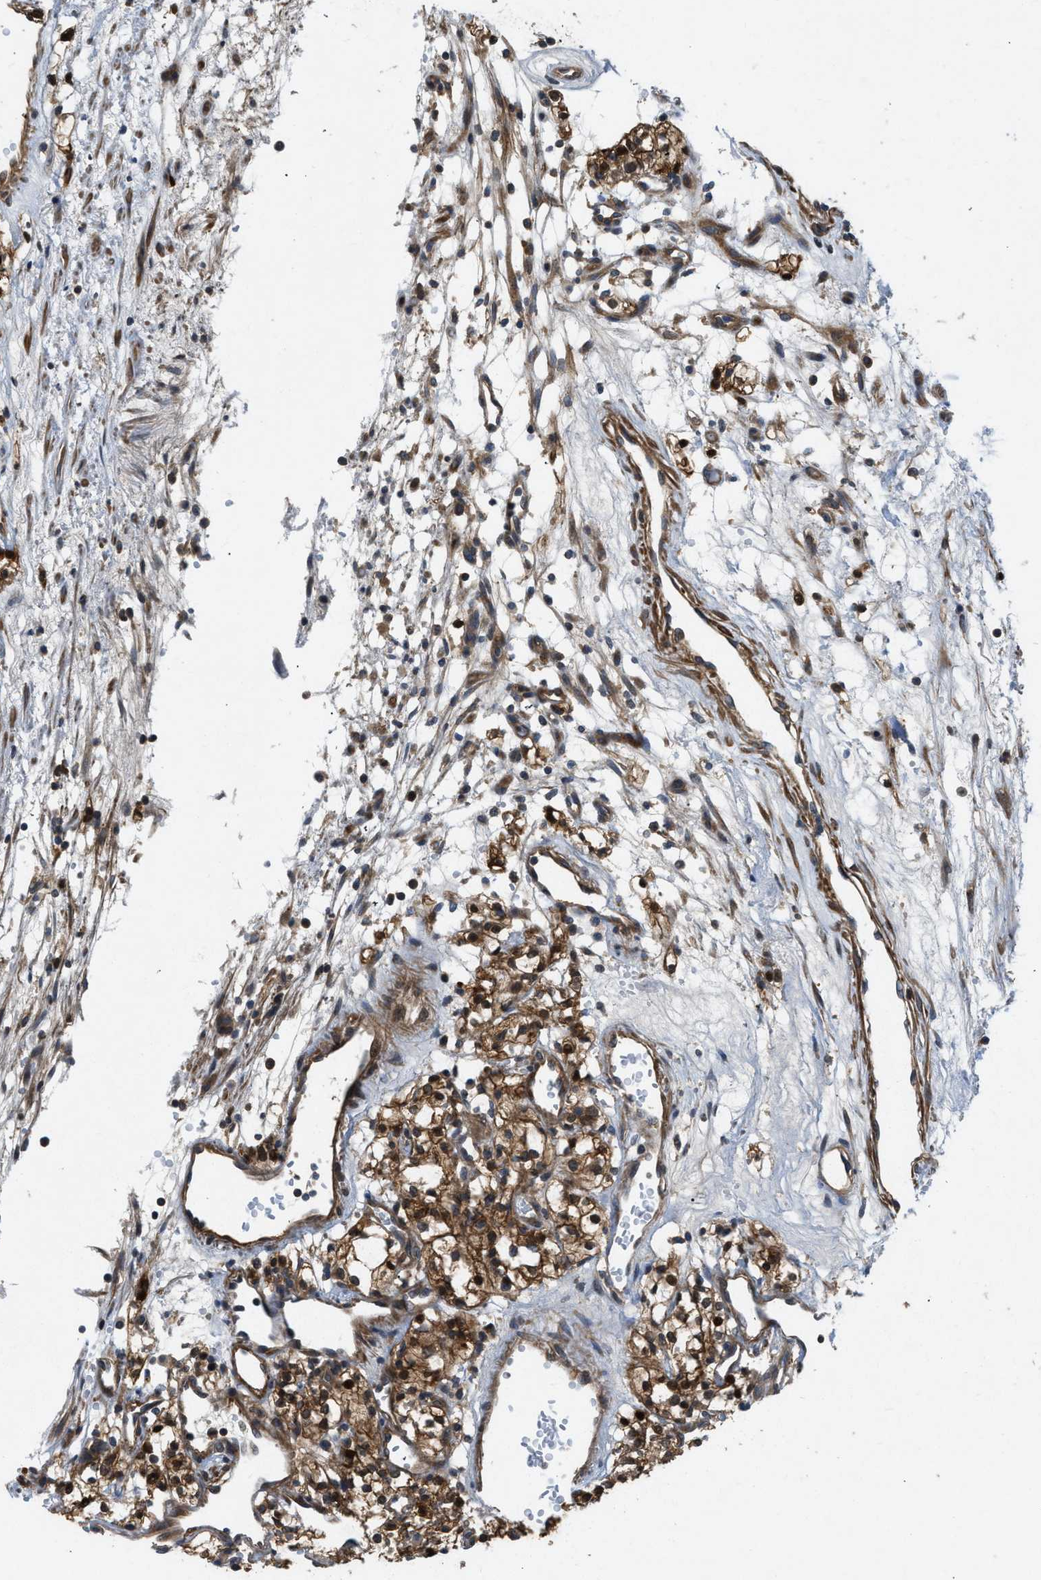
{"staining": {"intensity": "weak", "quantity": "<25%", "location": "cytoplasmic/membranous"}, "tissue": "renal cancer", "cell_type": "Tumor cells", "image_type": "cancer", "snomed": [{"axis": "morphology", "description": "Adenocarcinoma, NOS"}, {"axis": "topography", "description": "Kidney"}], "caption": "IHC micrograph of neoplastic tissue: human renal cancer stained with DAB shows no significant protein staining in tumor cells. (Immunohistochemistry (ihc), brightfield microscopy, high magnification).", "gene": "GPR31", "patient": {"sex": "male", "age": 59}}